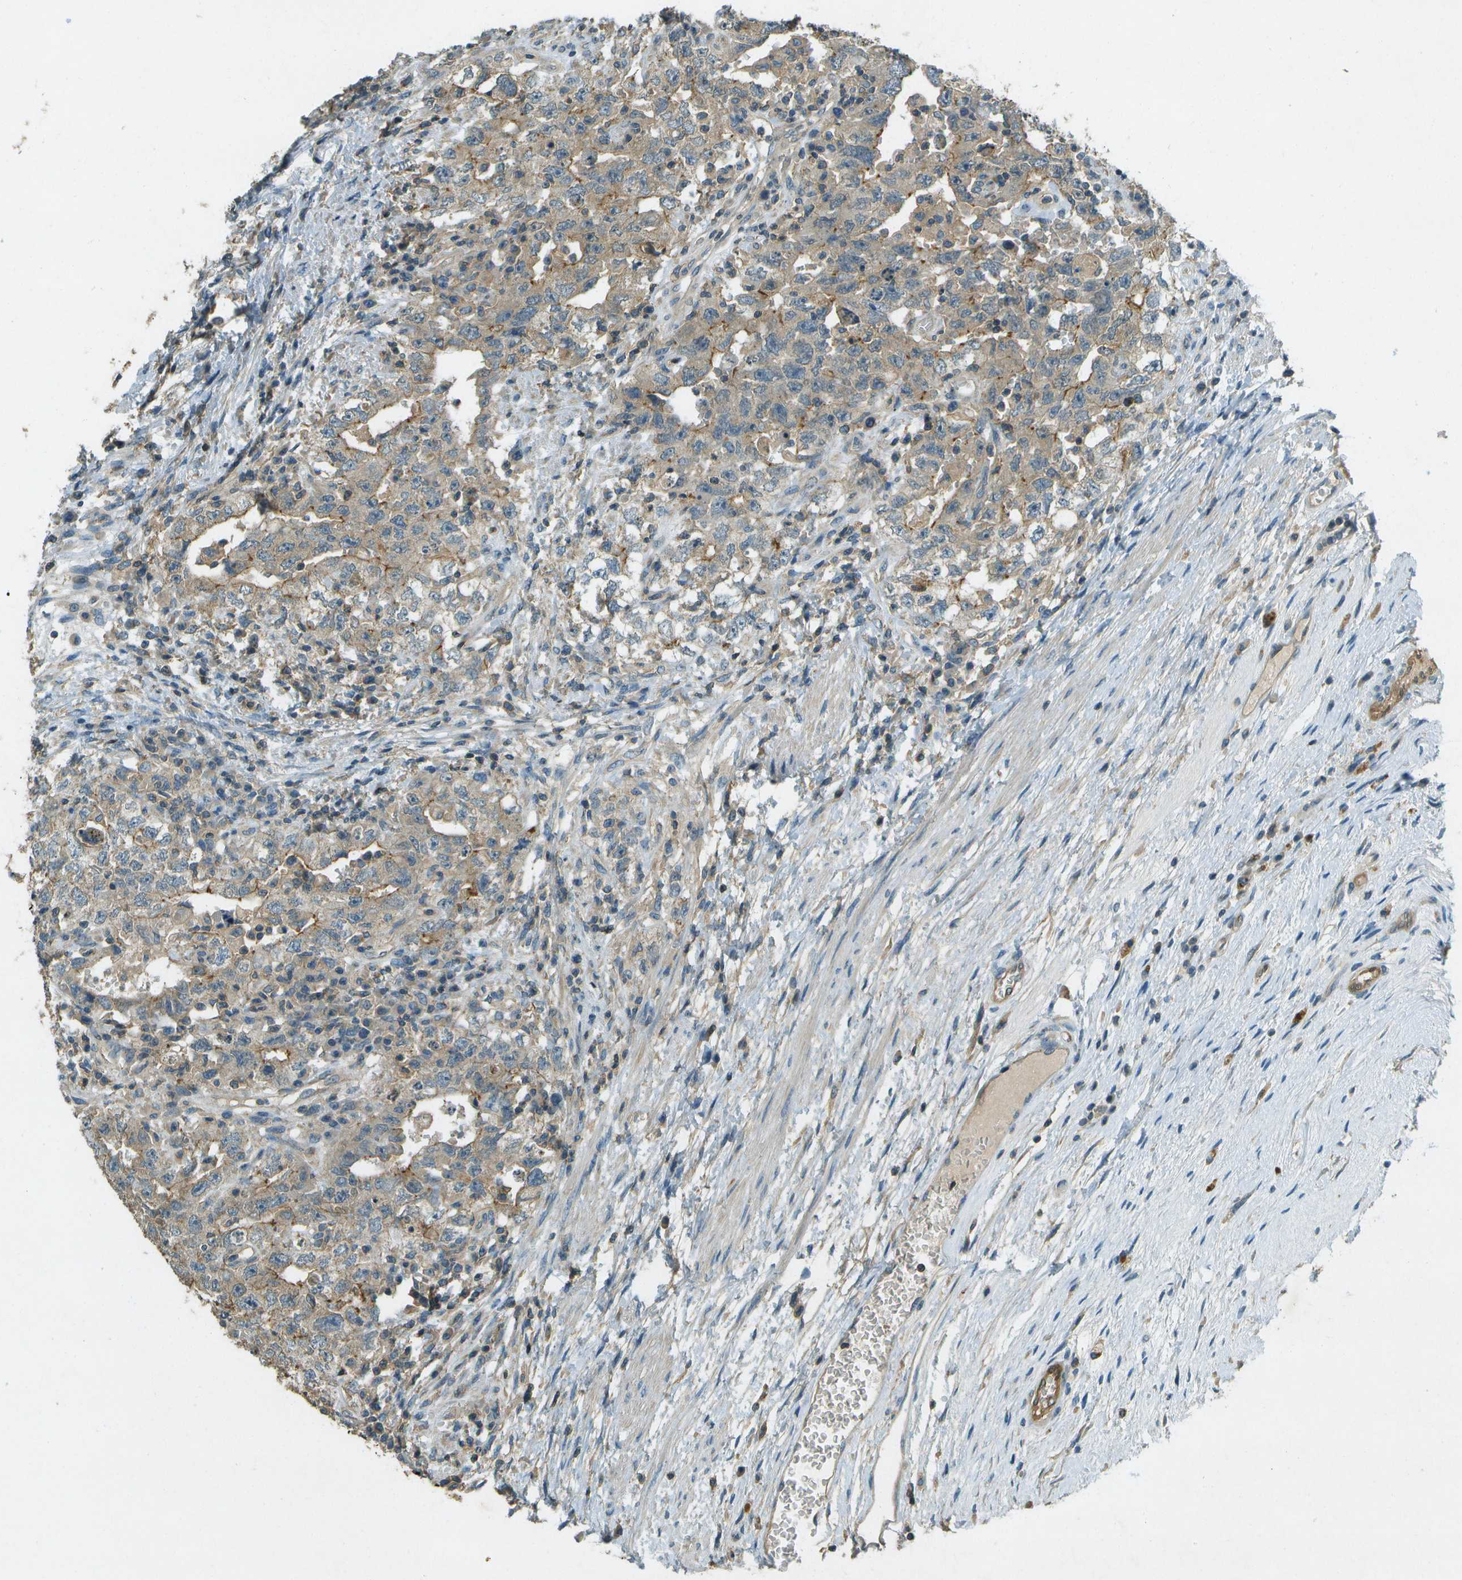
{"staining": {"intensity": "moderate", "quantity": ">75%", "location": "cytoplasmic/membranous"}, "tissue": "testis cancer", "cell_type": "Tumor cells", "image_type": "cancer", "snomed": [{"axis": "morphology", "description": "Carcinoma, Embryonal, NOS"}, {"axis": "topography", "description": "Testis"}], "caption": "High-power microscopy captured an immunohistochemistry (IHC) image of embryonal carcinoma (testis), revealing moderate cytoplasmic/membranous positivity in about >75% of tumor cells.", "gene": "NUDT4", "patient": {"sex": "male", "age": 26}}